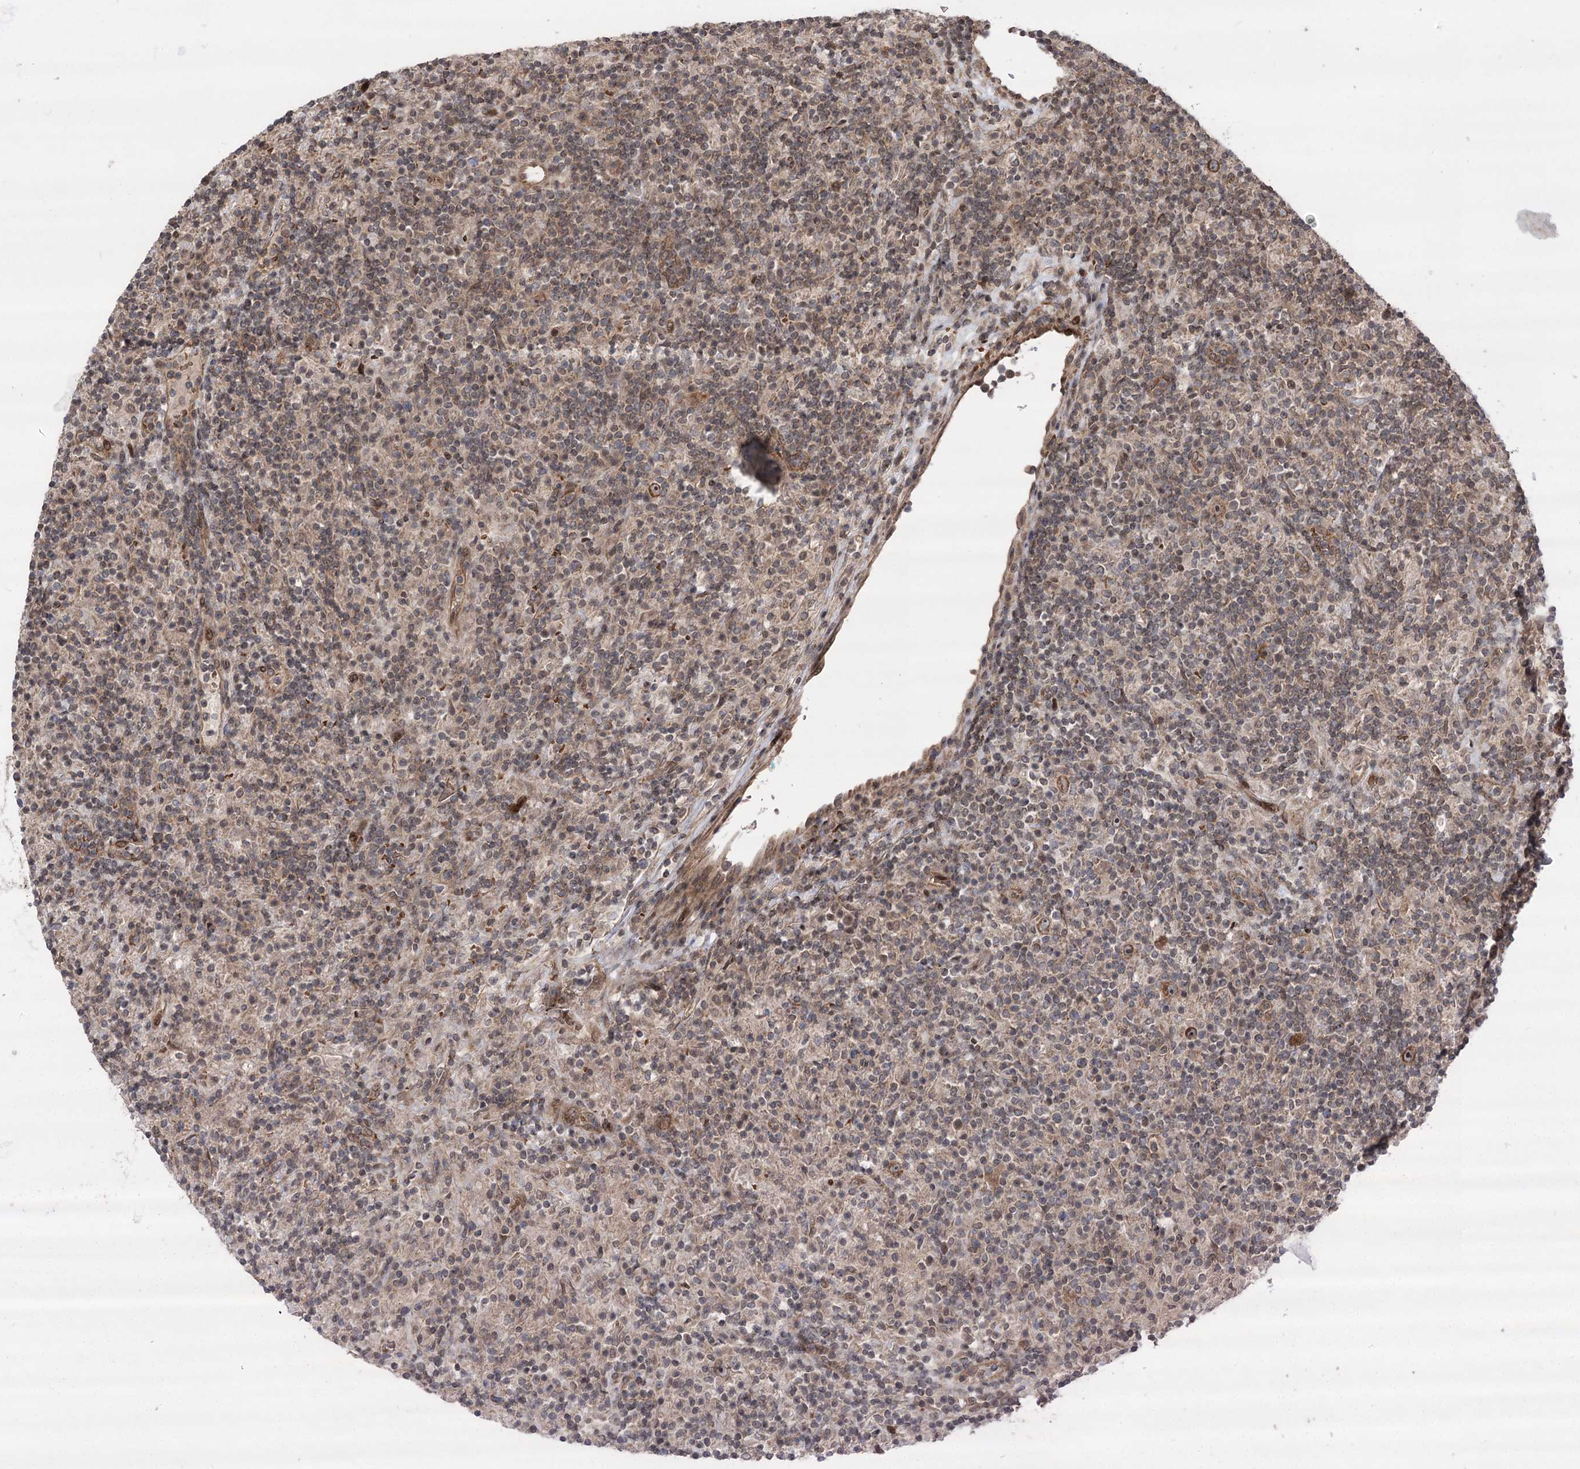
{"staining": {"intensity": "moderate", "quantity": ">75%", "location": "cytoplasmic/membranous,nuclear"}, "tissue": "lymphoma", "cell_type": "Tumor cells", "image_type": "cancer", "snomed": [{"axis": "morphology", "description": "Hodgkin's disease, NOS"}, {"axis": "topography", "description": "Lymph node"}], "caption": "Tumor cells show medium levels of moderate cytoplasmic/membranous and nuclear expression in about >75% of cells in Hodgkin's disease. The staining was performed using DAB (3,3'-diaminobenzidine), with brown indicating positive protein expression. Nuclei are stained blue with hematoxylin.", "gene": "TENM2", "patient": {"sex": "male", "age": 70}}